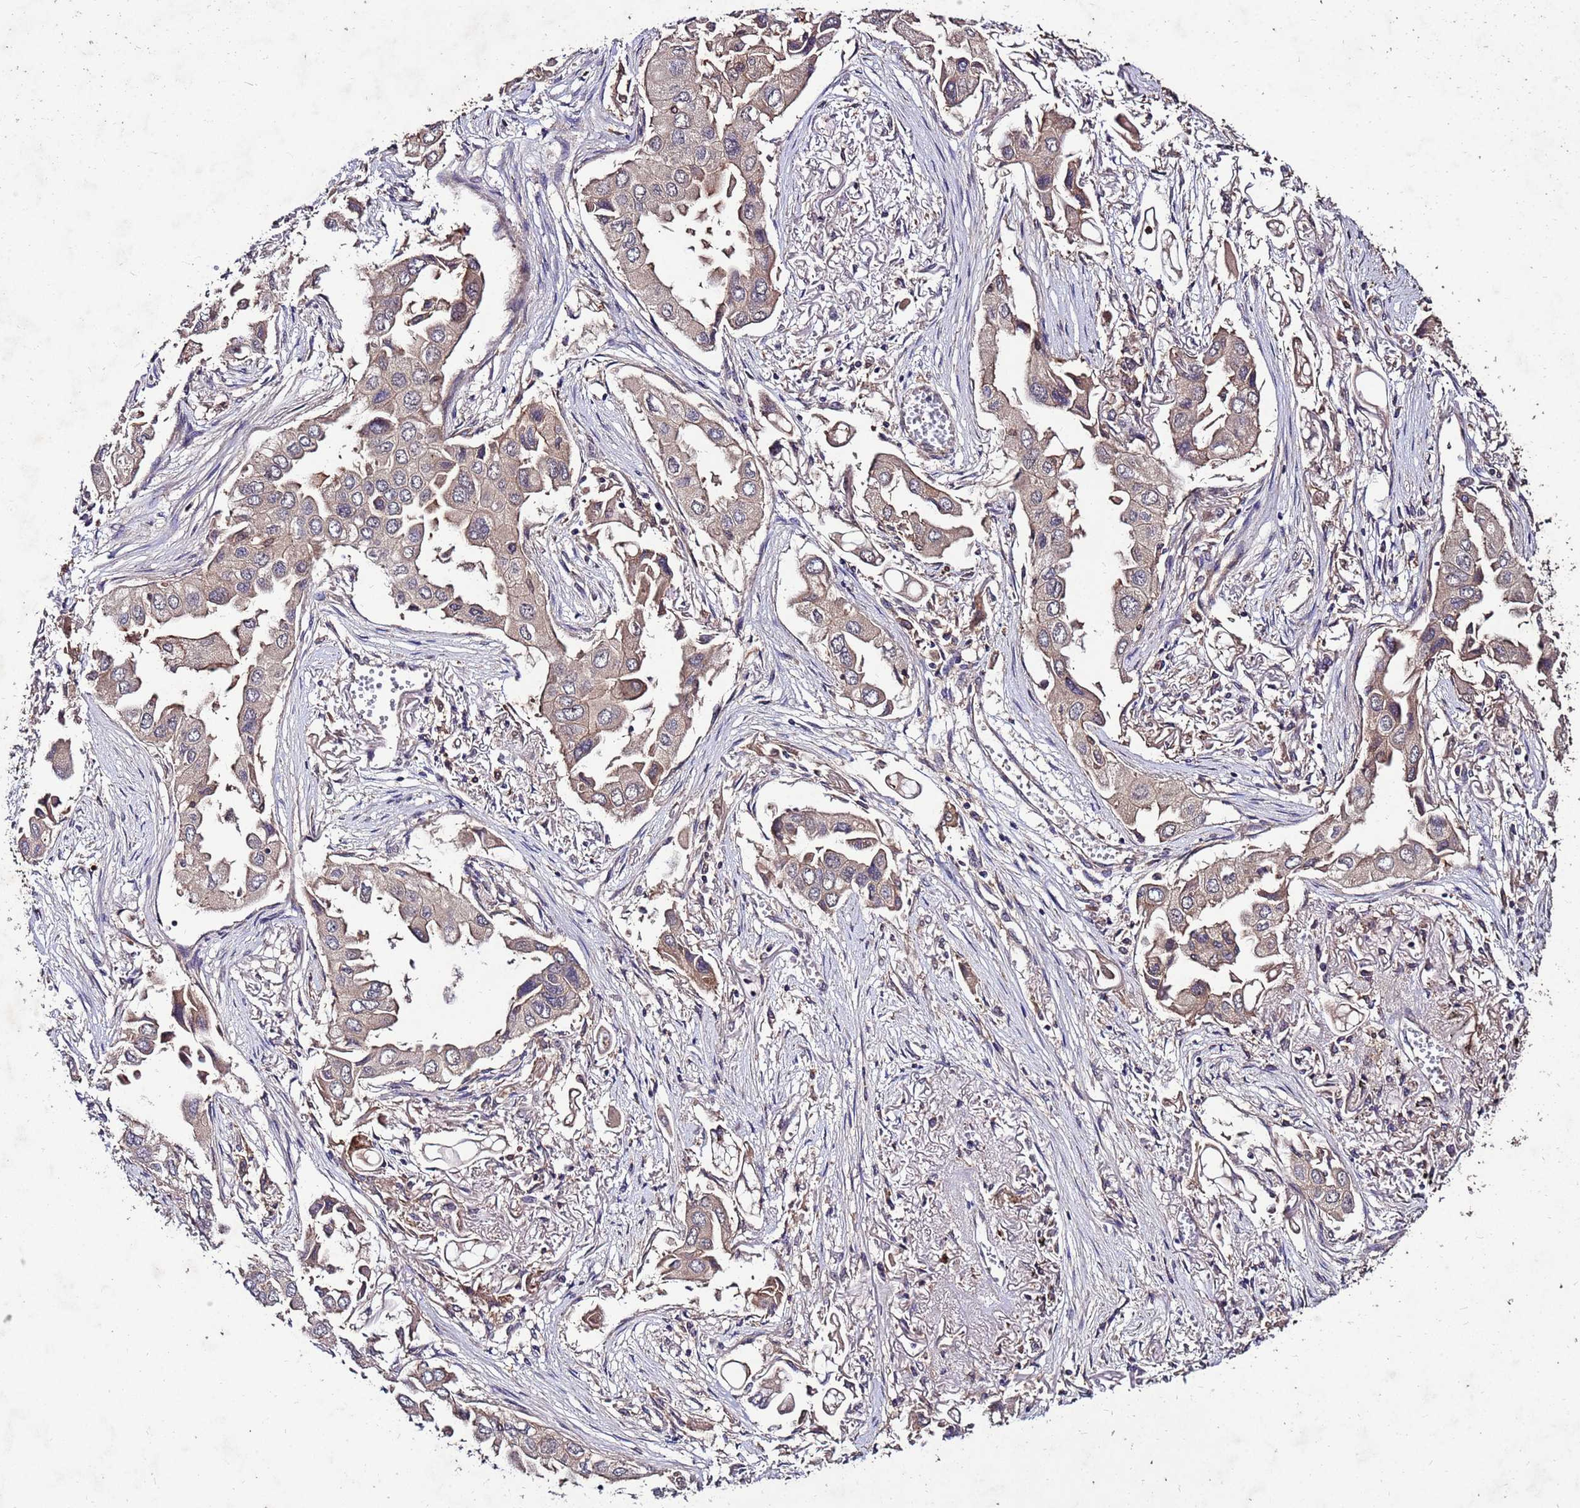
{"staining": {"intensity": "weak", "quantity": ">75%", "location": "cytoplasmic/membranous"}, "tissue": "lung cancer", "cell_type": "Tumor cells", "image_type": "cancer", "snomed": [{"axis": "morphology", "description": "Adenocarcinoma, NOS"}, {"axis": "topography", "description": "Lung"}], "caption": "The immunohistochemical stain labels weak cytoplasmic/membranous expression in tumor cells of lung cancer tissue.", "gene": "TOR4A", "patient": {"sex": "female", "age": 76}}